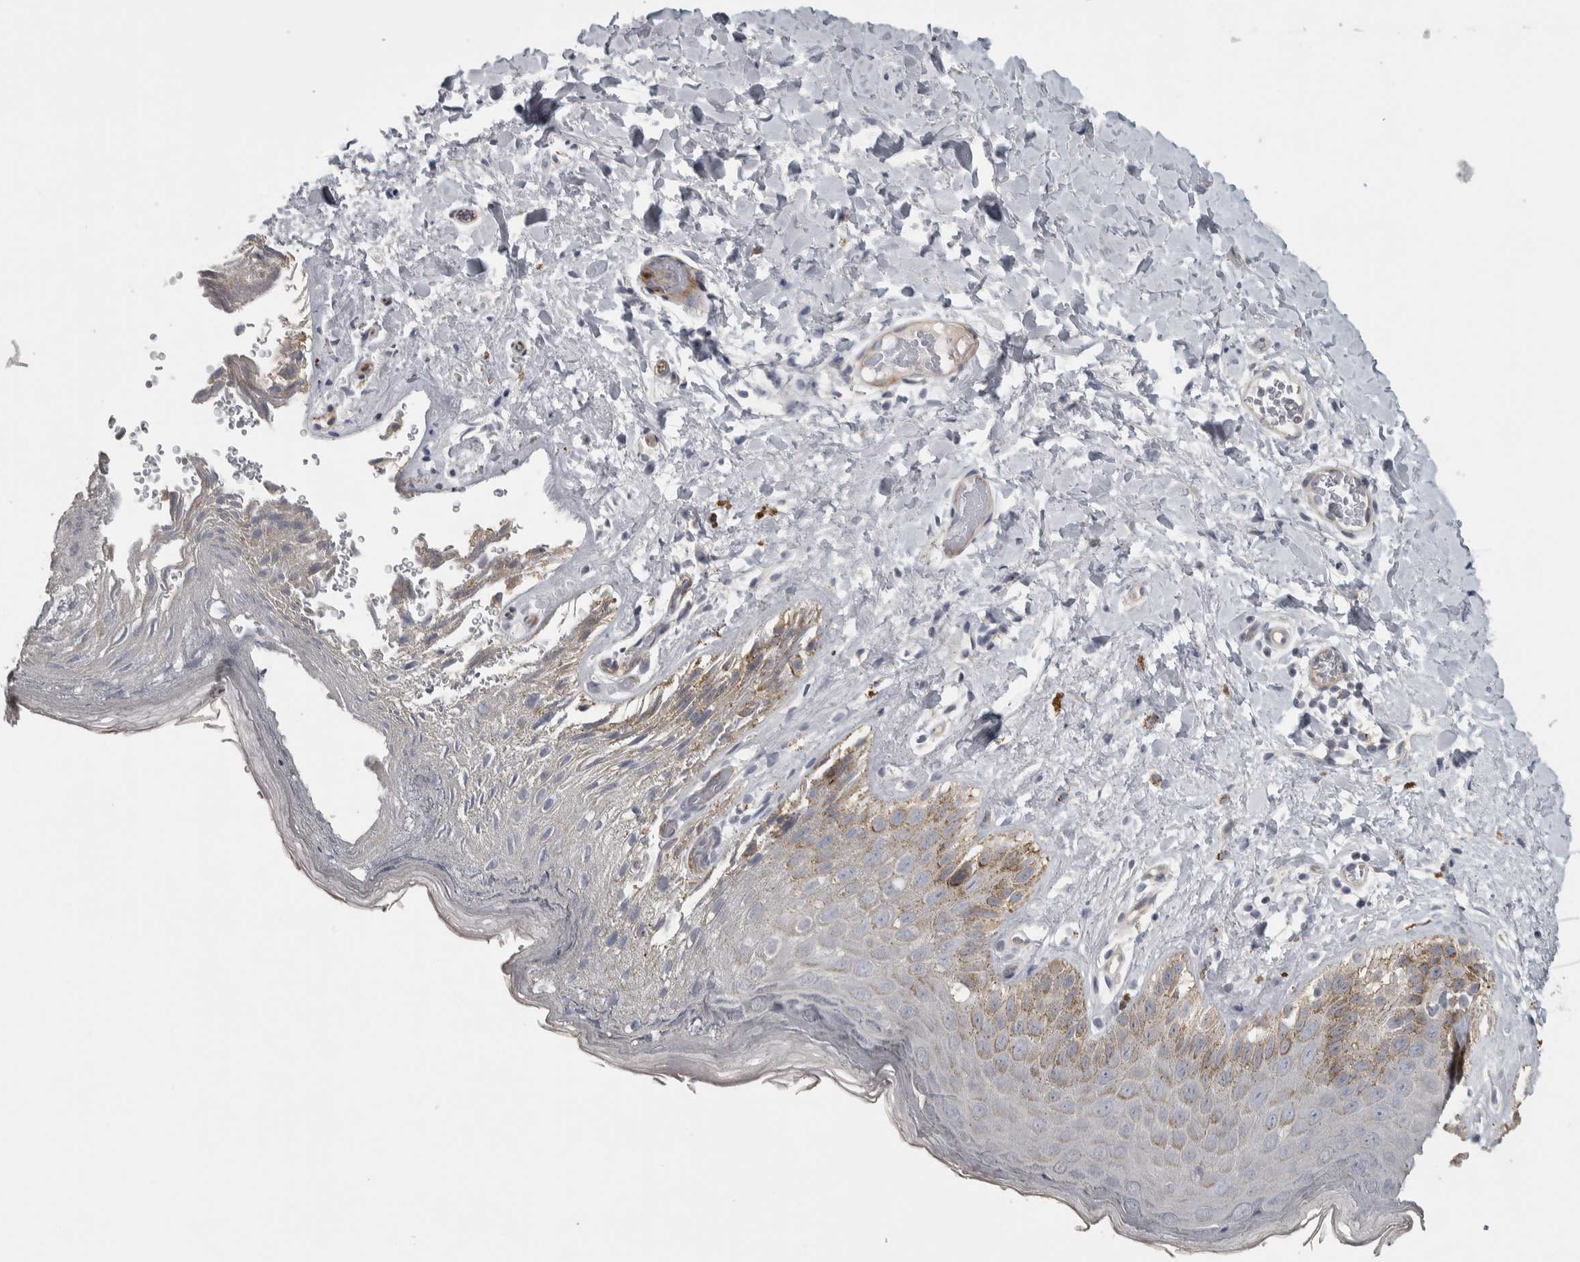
{"staining": {"intensity": "moderate", "quantity": "<25%", "location": "cytoplasmic/membranous"}, "tissue": "skin", "cell_type": "Epidermal cells", "image_type": "normal", "snomed": [{"axis": "morphology", "description": "Normal tissue, NOS"}, {"axis": "topography", "description": "Anal"}], "caption": "A brown stain highlights moderate cytoplasmic/membranous expression of a protein in epidermal cells of normal skin.", "gene": "DCAF10", "patient": {"sex": "male", "age": 44}}